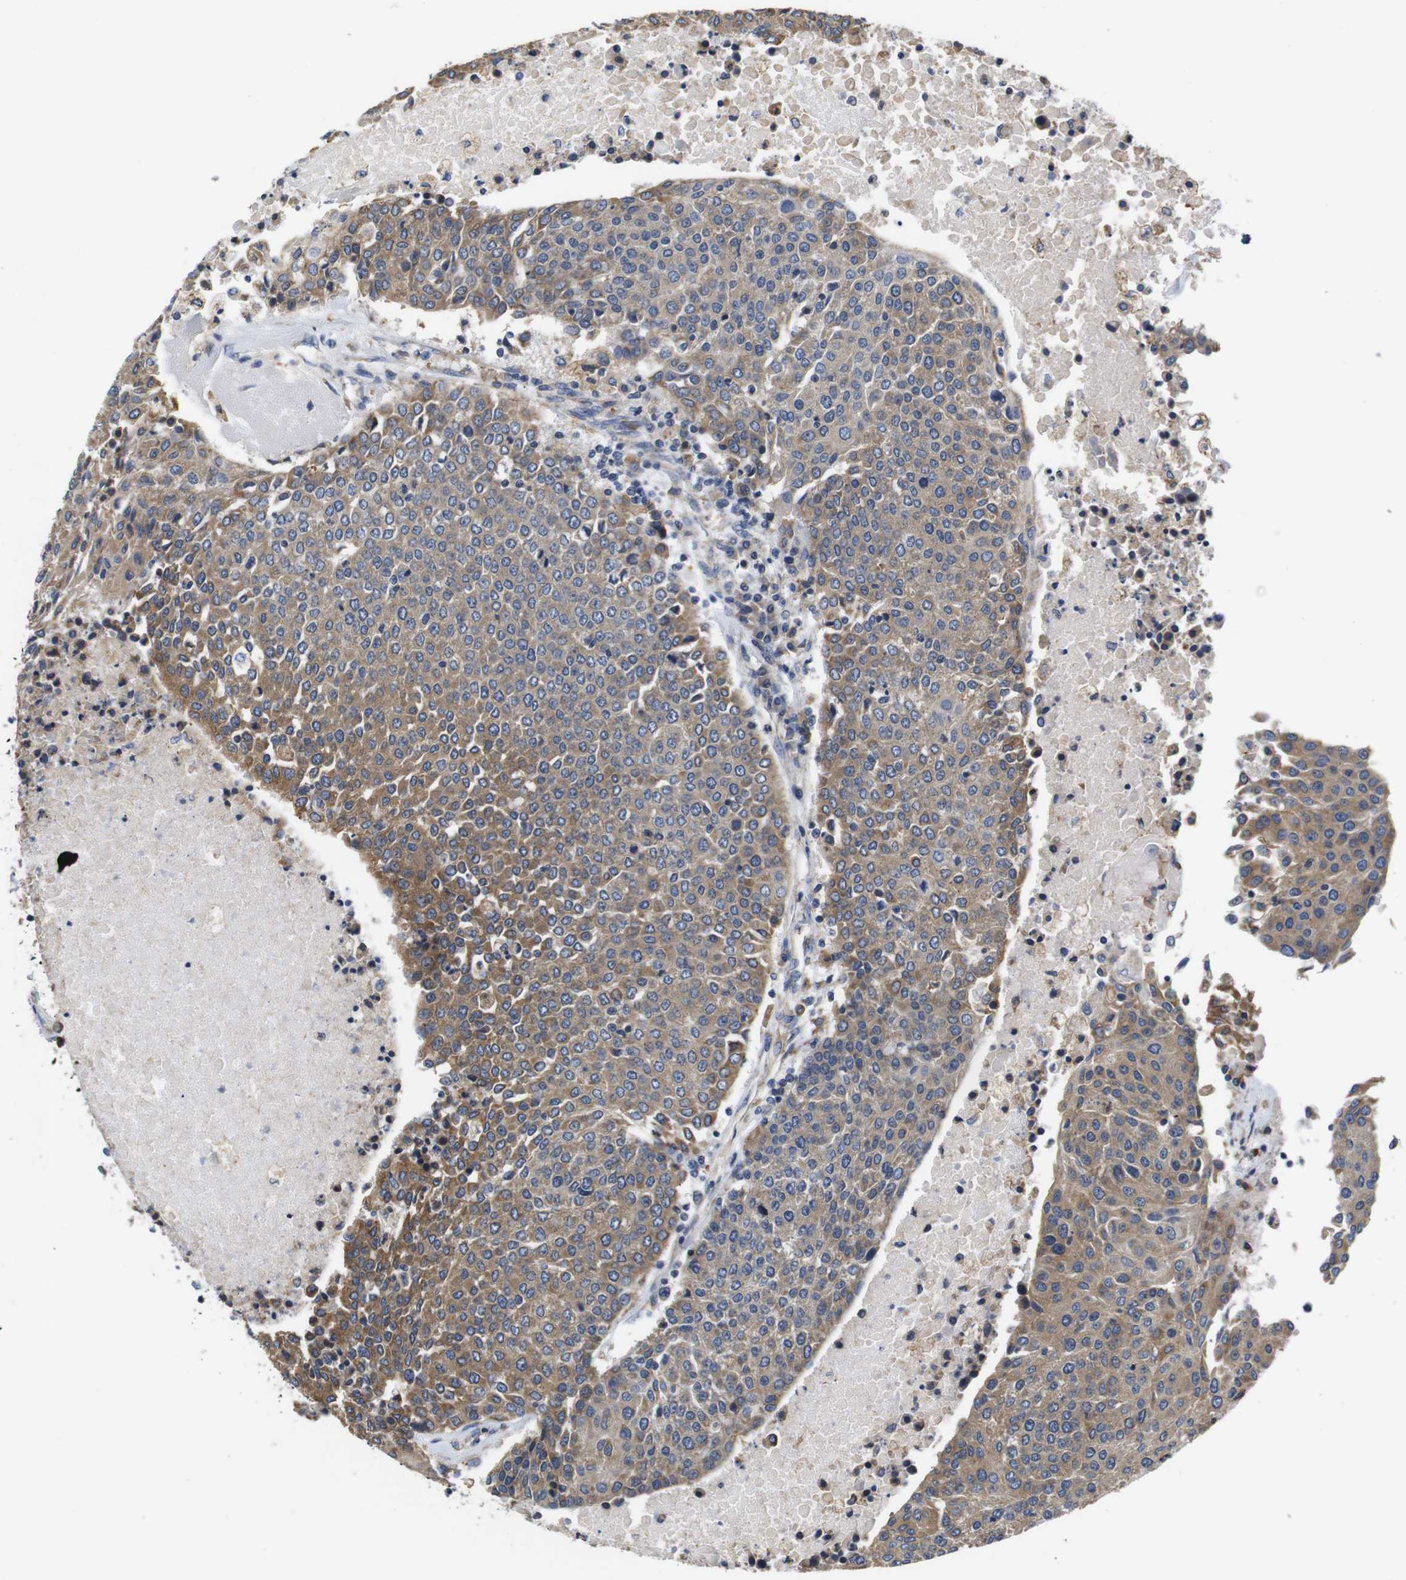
{"staining": {"intensity": "moderate", "quantity": ">75%", "location": "cytoplasmic/membranous"}, "tissue": "urothelial cancer", "cell_type": "Tumor cells", "image_type": "cancer", "snomed": [{"axis": "morphology", "description": "Urothelial carcinoma, High grade"}, {"axis": "topography", "description": "Urinary bladder"}], "caption": "Human urothelial cancer stained with a protein marker shows moderate staining in tumor cells.", "gene": "MARCHF7", "patient": {"sex": "female", "age": 85}}